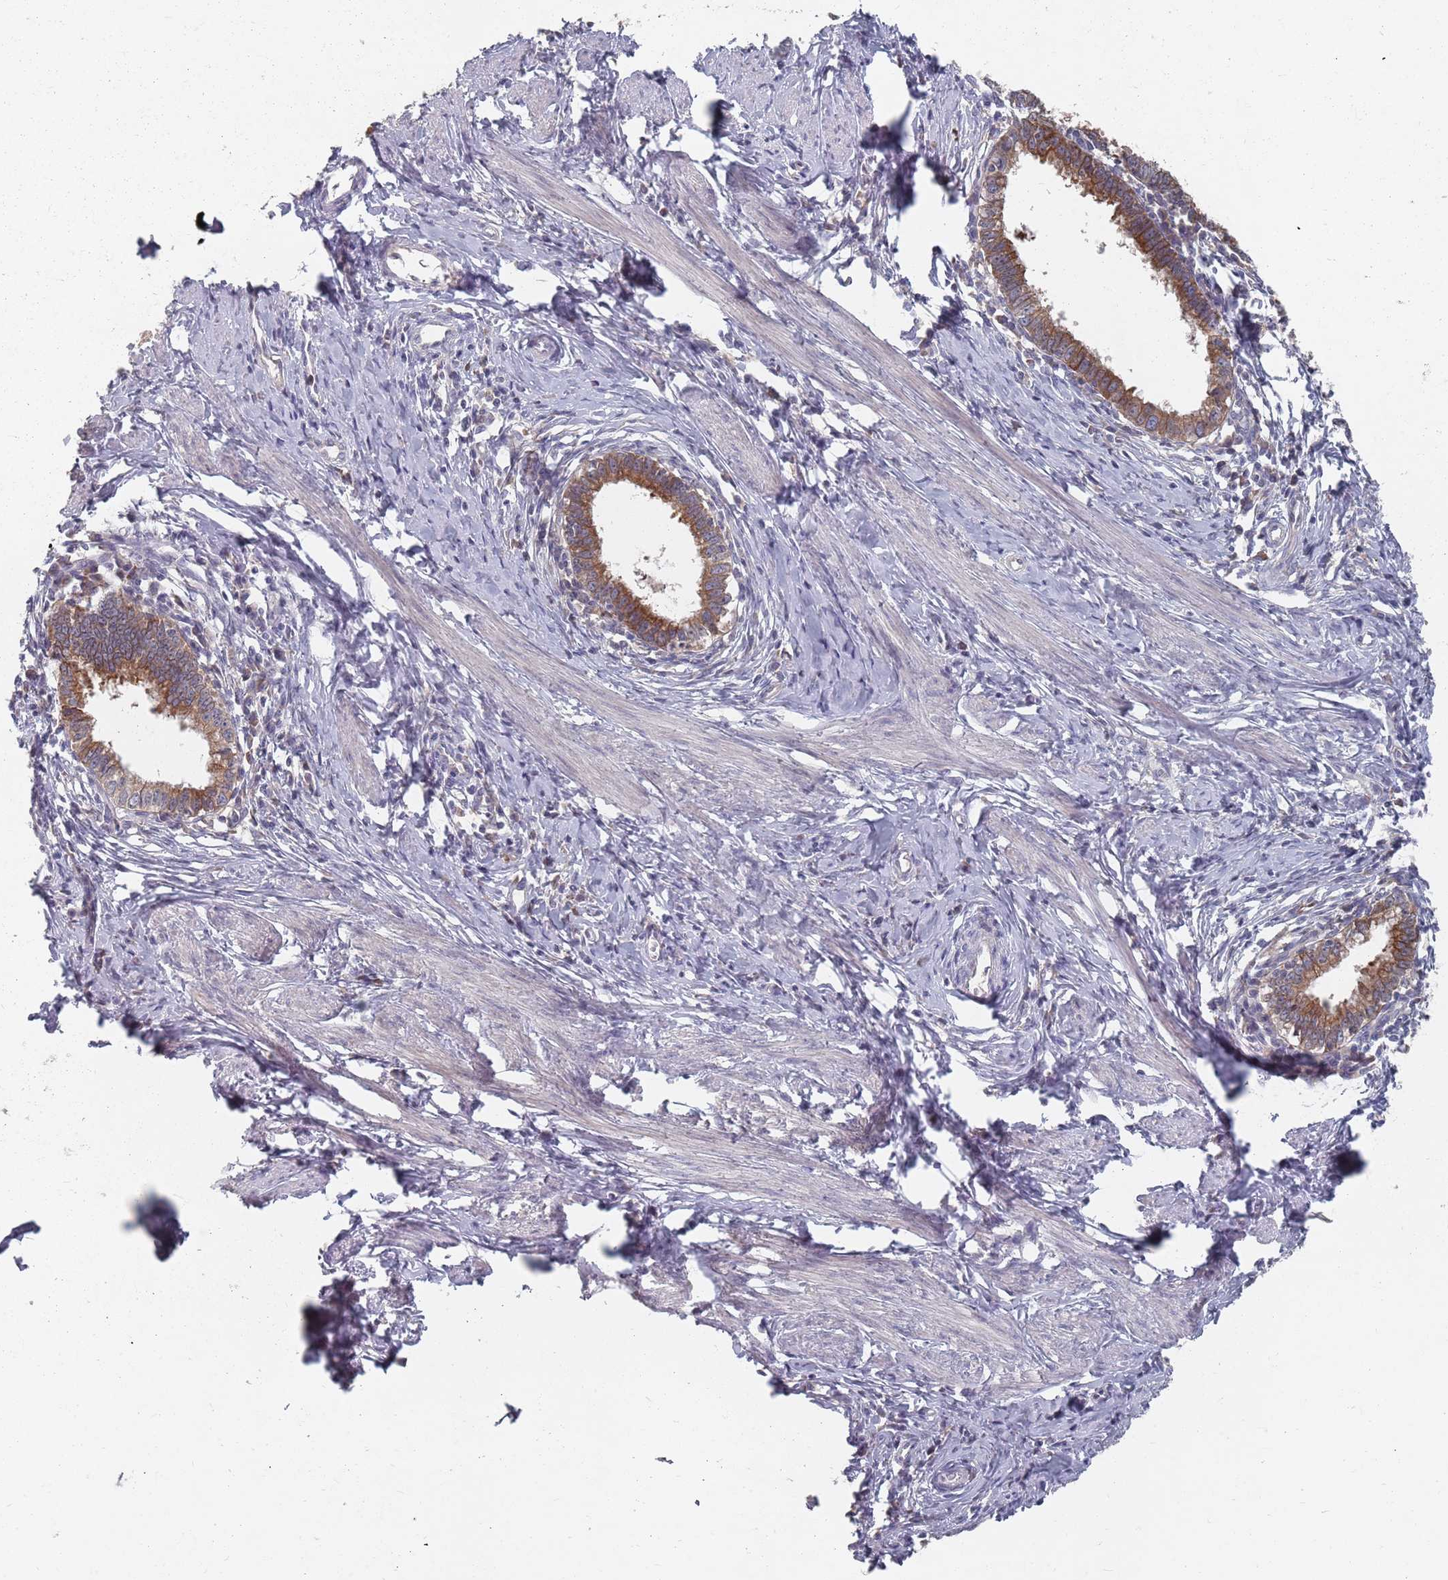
{"staining": {"intensity": "moderate", "quantity": ">75%", "location": "cytoplasmic/membranous"}, "tissue": "cervical cancer", "cell_type": "Tumor cells", "image_type": "cancer", "snomed": [{"axis": "morphology", "description": "Adenocarcinoma, NOS"}, {"axis": "topography", "description": "Cervix"}], "caption": "DAB (3,3'-diaminobenzidine) immunohistochemical staining of cervical cancer exhibits moderate cytoplasmic/membranous protein positivity in about >75% of tumor cells.", "gene": "ADAL", "patient": {"sex": "female", "age": 36}}